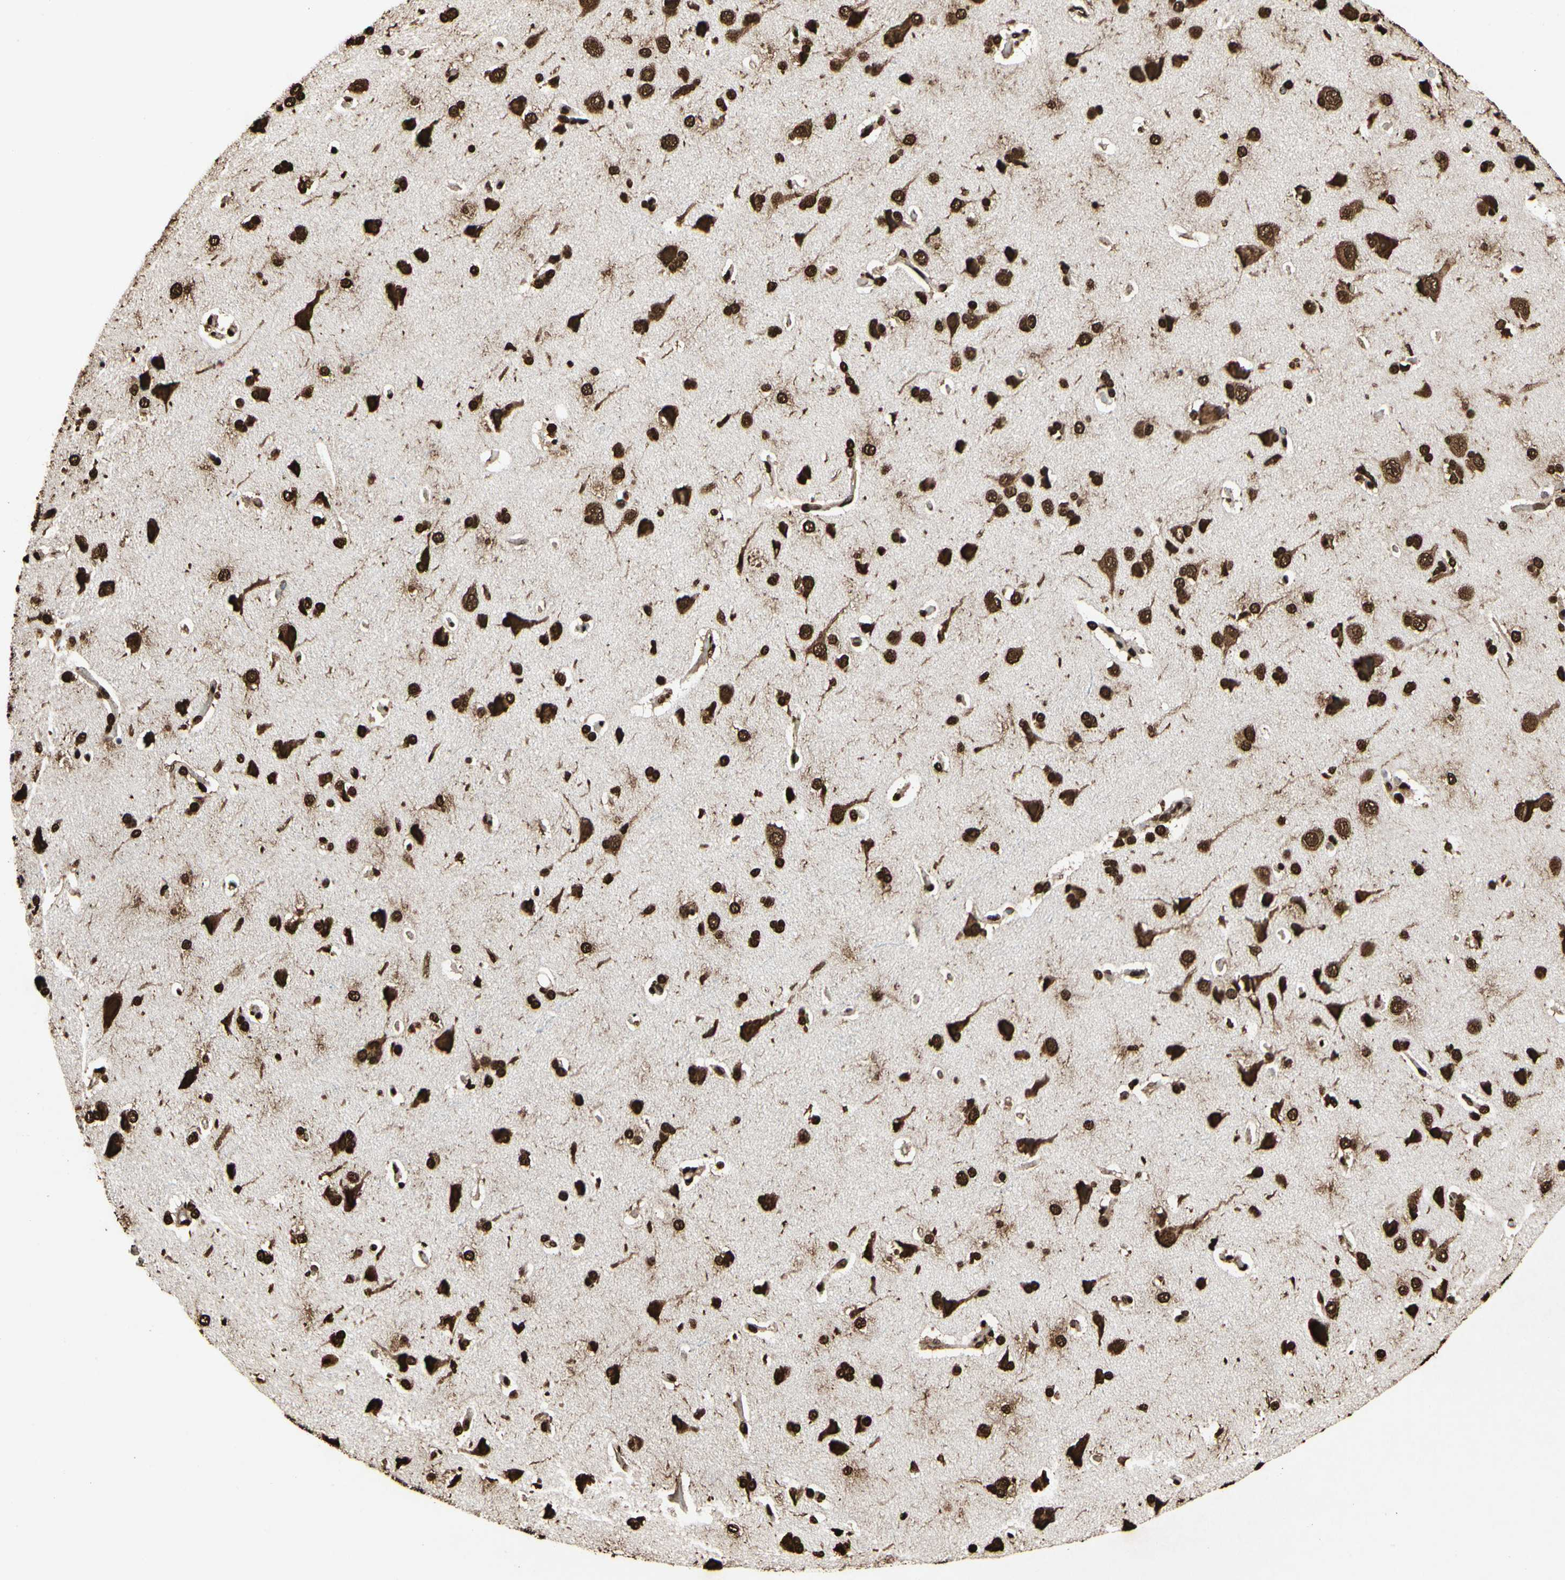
{"staining": {"intensity": "strong", "quantity": ">75%", "location": "cytoplasmic/membranous,nuclear"}, "tissue": "cerebral cortex", "cell_type": "Endothelial cells", "image_type": "normal", "snomed": [{"axis": "morphology", "description": "Normal tissue, NOS"}, {"axis": "topography", "description": "Cerebral cortex"}], "caption": "Protein staining of benign cerebral cortex shows strong cytoplasmic/membranous,nuclear staining in about >75% of endothelial cells.", "gene": "HNRNPK", "patient": {"sex": "male", "age": 62}}